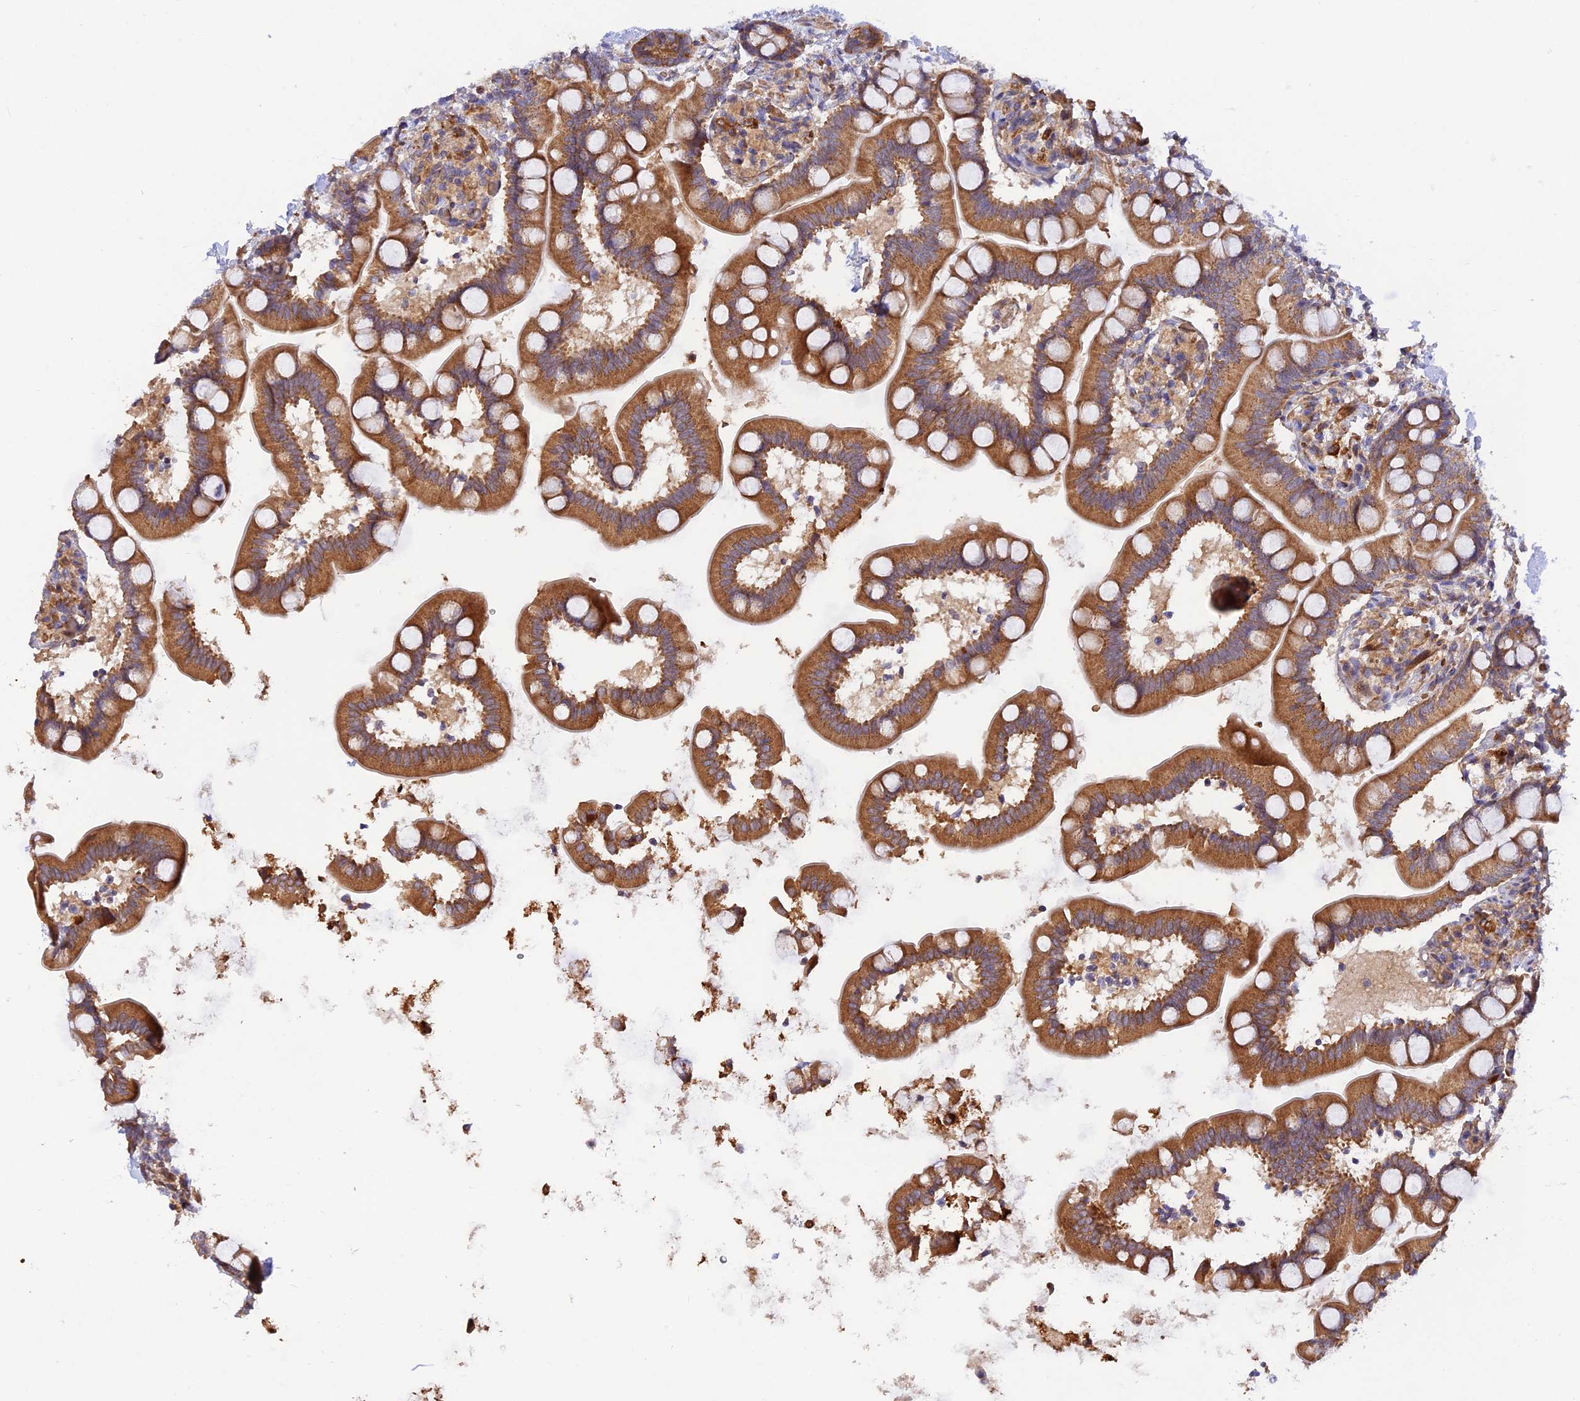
{"staining": {"intensity": "moderate", "quantity": ">75%", "location": "cytoplasmic/membranous"}, "tissue": "small intestine", "cell_type": "Glandular cells", "image_type": "normal", "snomed": [{"axis": "morphology", "description": "Normal tissue, NOS"}, {"axis": "topography", "description": "Small intestine"}], "caption": "IHC image of unremarkable small intestine: human small intestine stained using immunohistochemistry (IHC) reveals medium levels of moderate protein expression localized specifically in the cytoplasmic/membranous of glandular cells, appearing as a cytoplasmic/membranous brown color.", "gene": "WDFY4", "patient": {"sex": "female", "age": 64}}